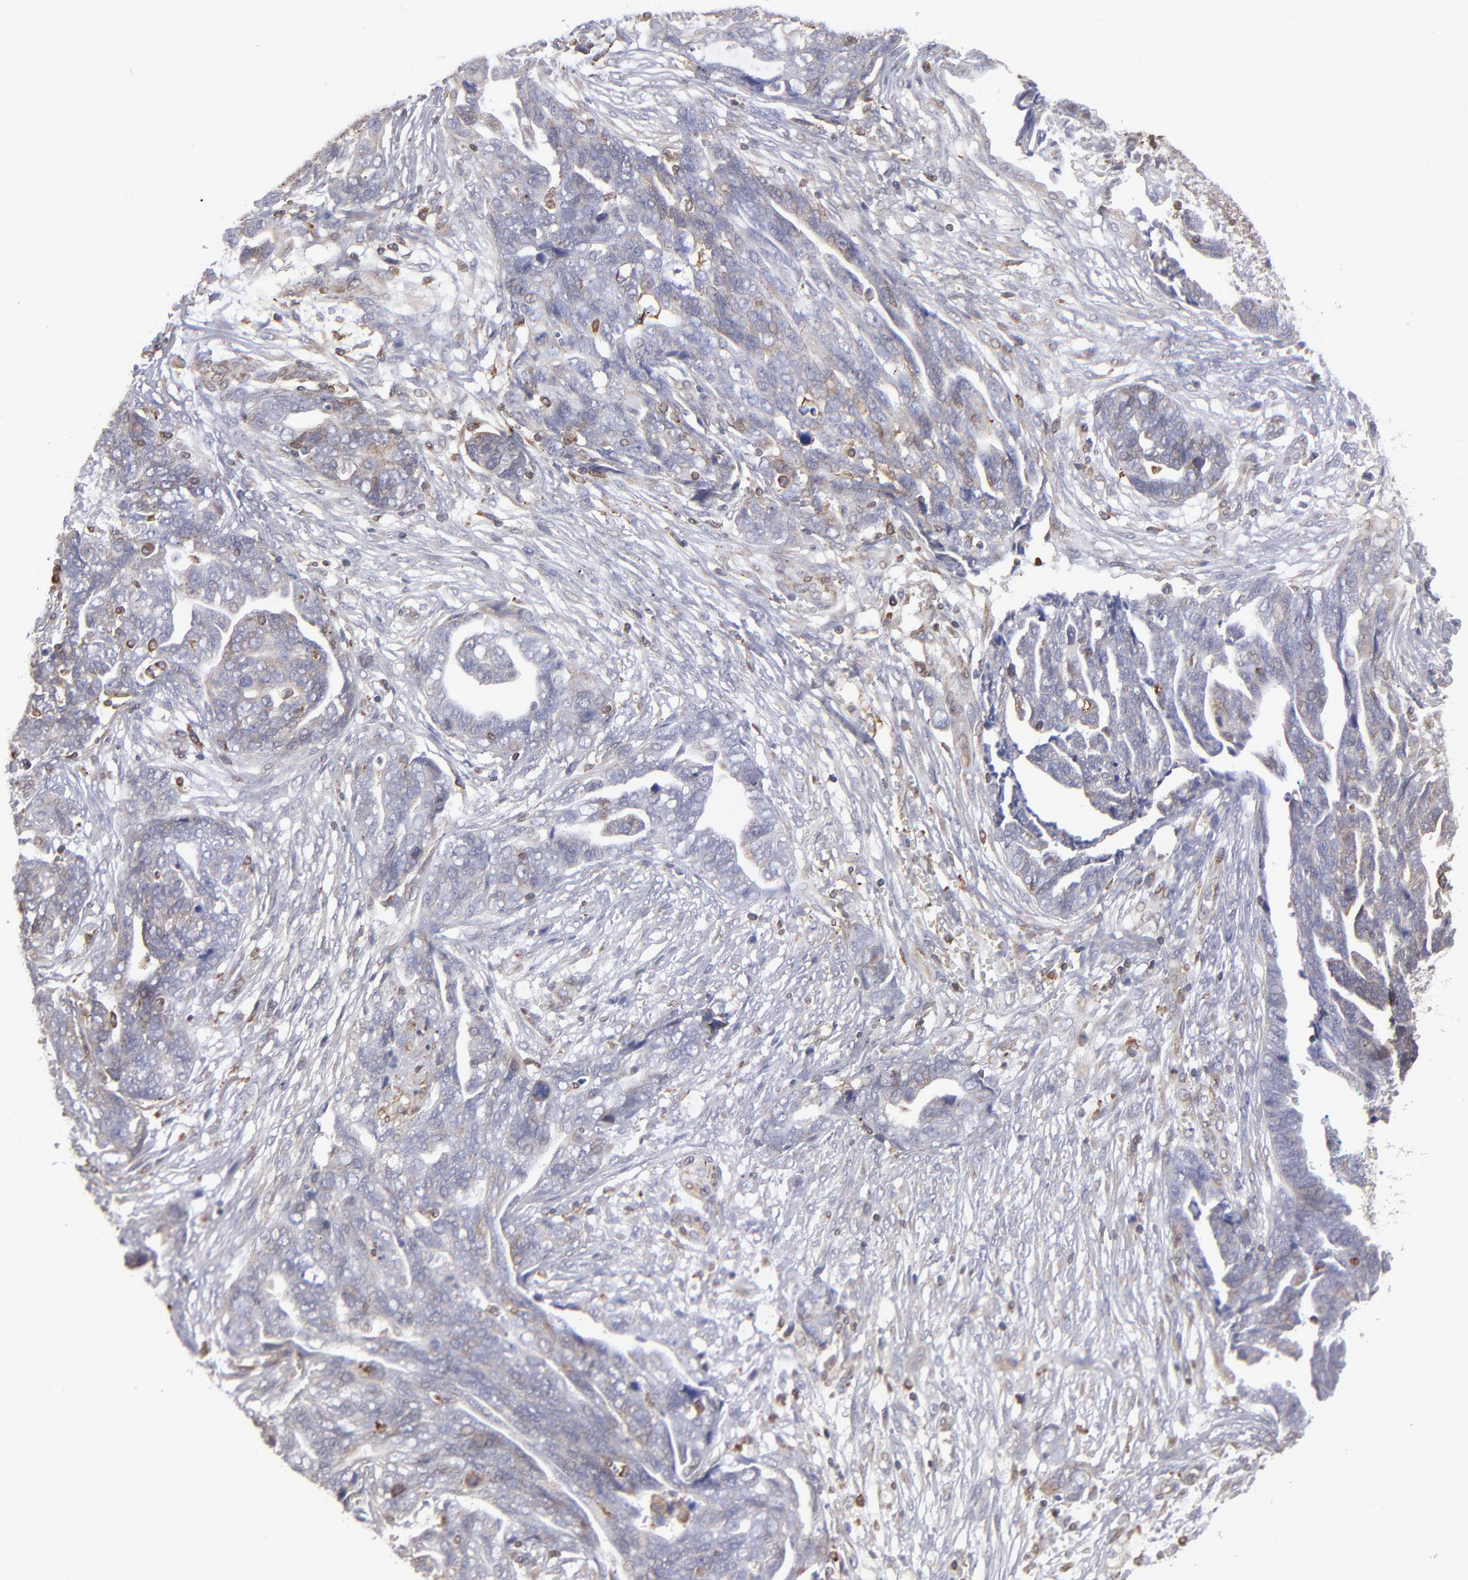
{"staining": {"intensity": "weak", "quantity": "<25%", "location": "cytoplasmic/membranous"}, "tissue": "ovarian cancer", "cell_type": "Tumor cells", "image_type": "cancer", "snomed": [{"axis": "morphology", "description": "Normal tissue, NOS"}, {"axis": "morphology", "description": "Cystadenocarcinoma, serous, NOS"}, {"axis": "topography", "description": "Fallopian tube"}, {"axis": "topography", "description": "Ovary"}], "caption": "Immunohistochemistry of ovarian serous cystadenocarcinoma exhibits no staining in tumor cells.", "gene": "TMX1", "patient": {"sex": "female", "age": 56}}